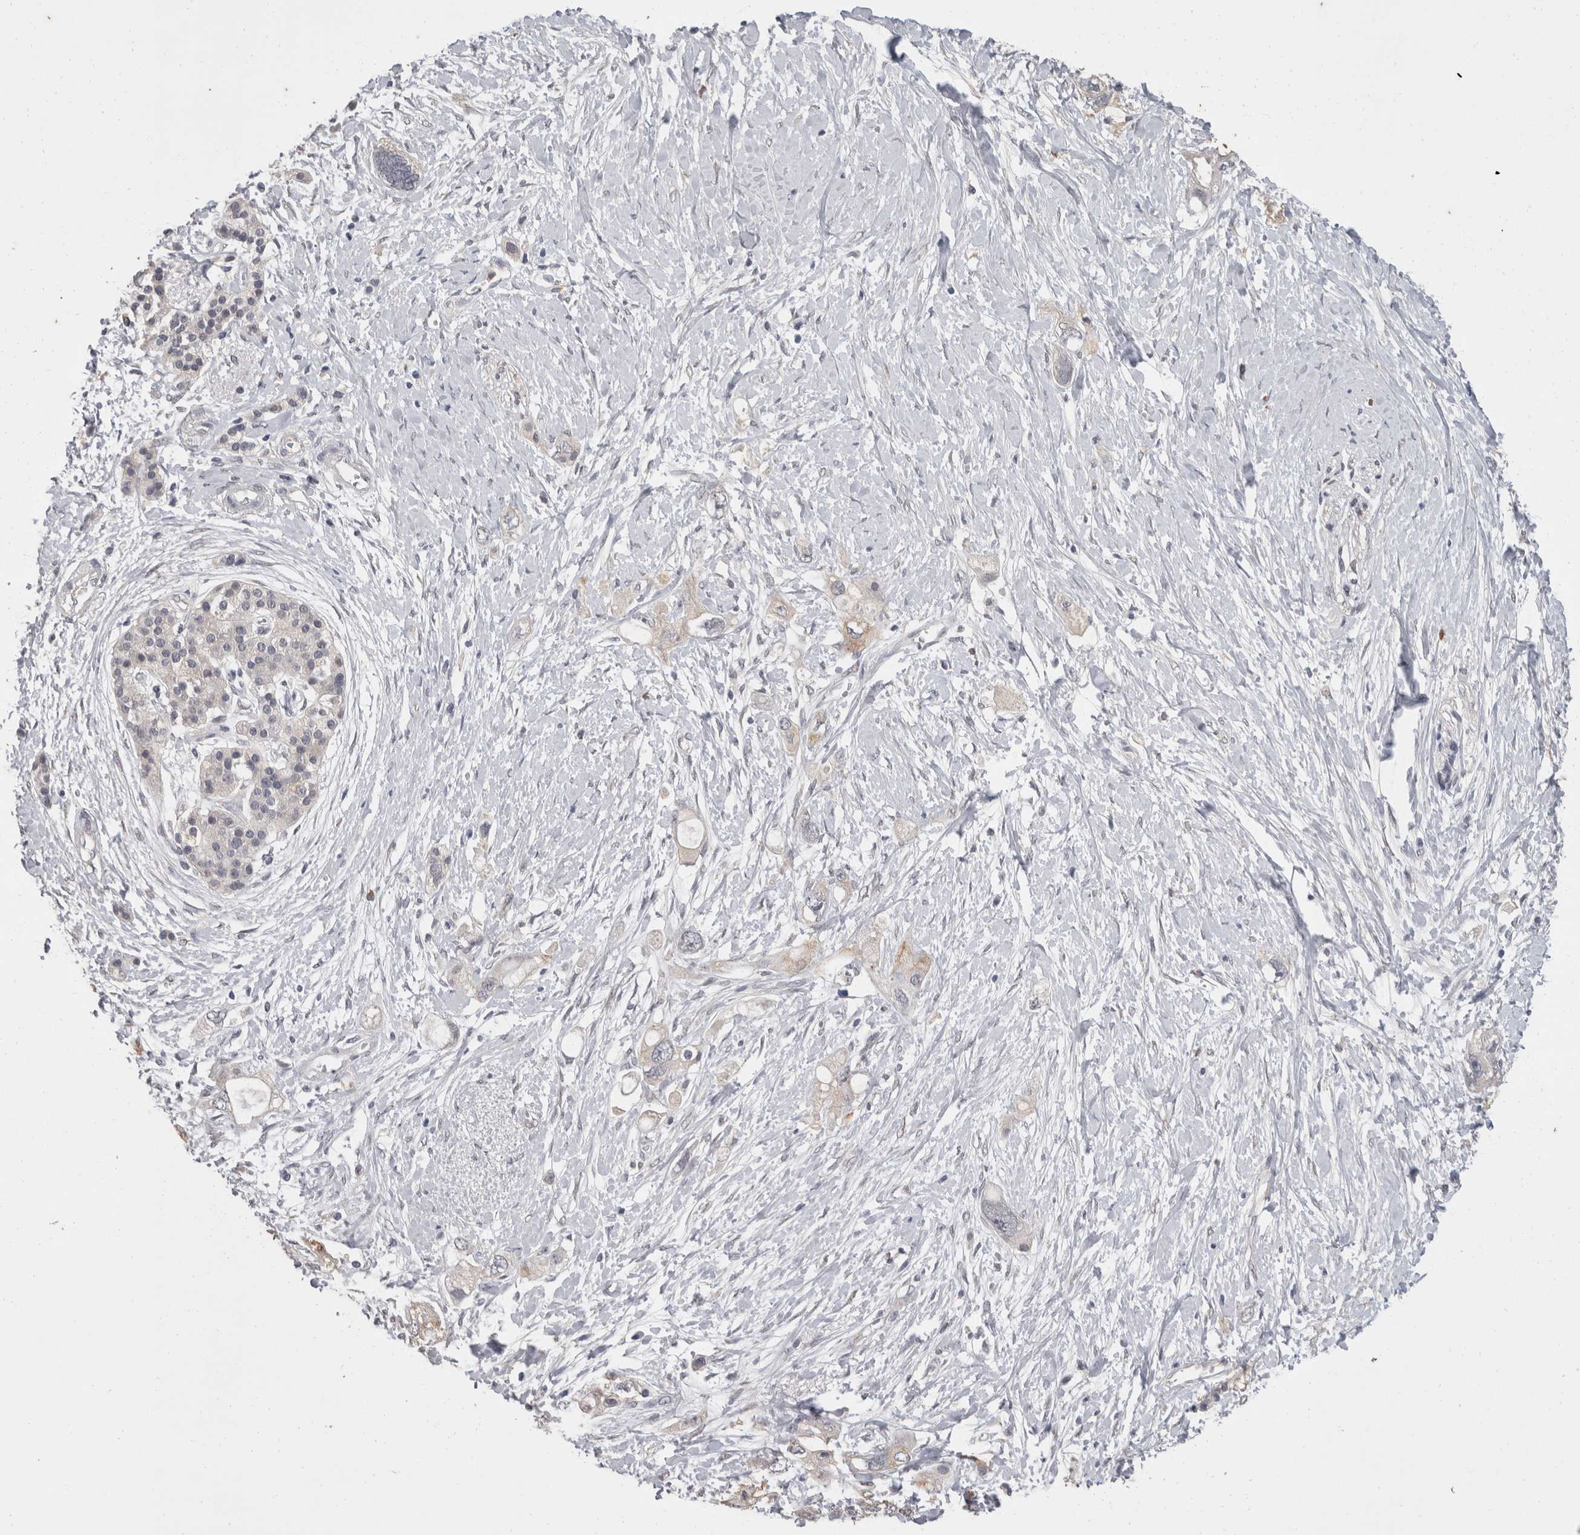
{"staining": {"intensity": "weak", "quantity": "<25%", "location": "cytoplasmic/membranous"}, "tissue": "pancreatic cancer", "cell_type": "Tumor cells", "image_type": "cancer", "snomed": [{"axis": "morphology", "description": "Adenocarcinoma, NOS"}, {"axis": "topography", "description": "Pancreas"}], "caption": "A photomicrograph of human pancreatic cancer is negative for staining in tumor cells.", "gene": "FHOD3", "patient": {"sex": "female", "age": 56}}